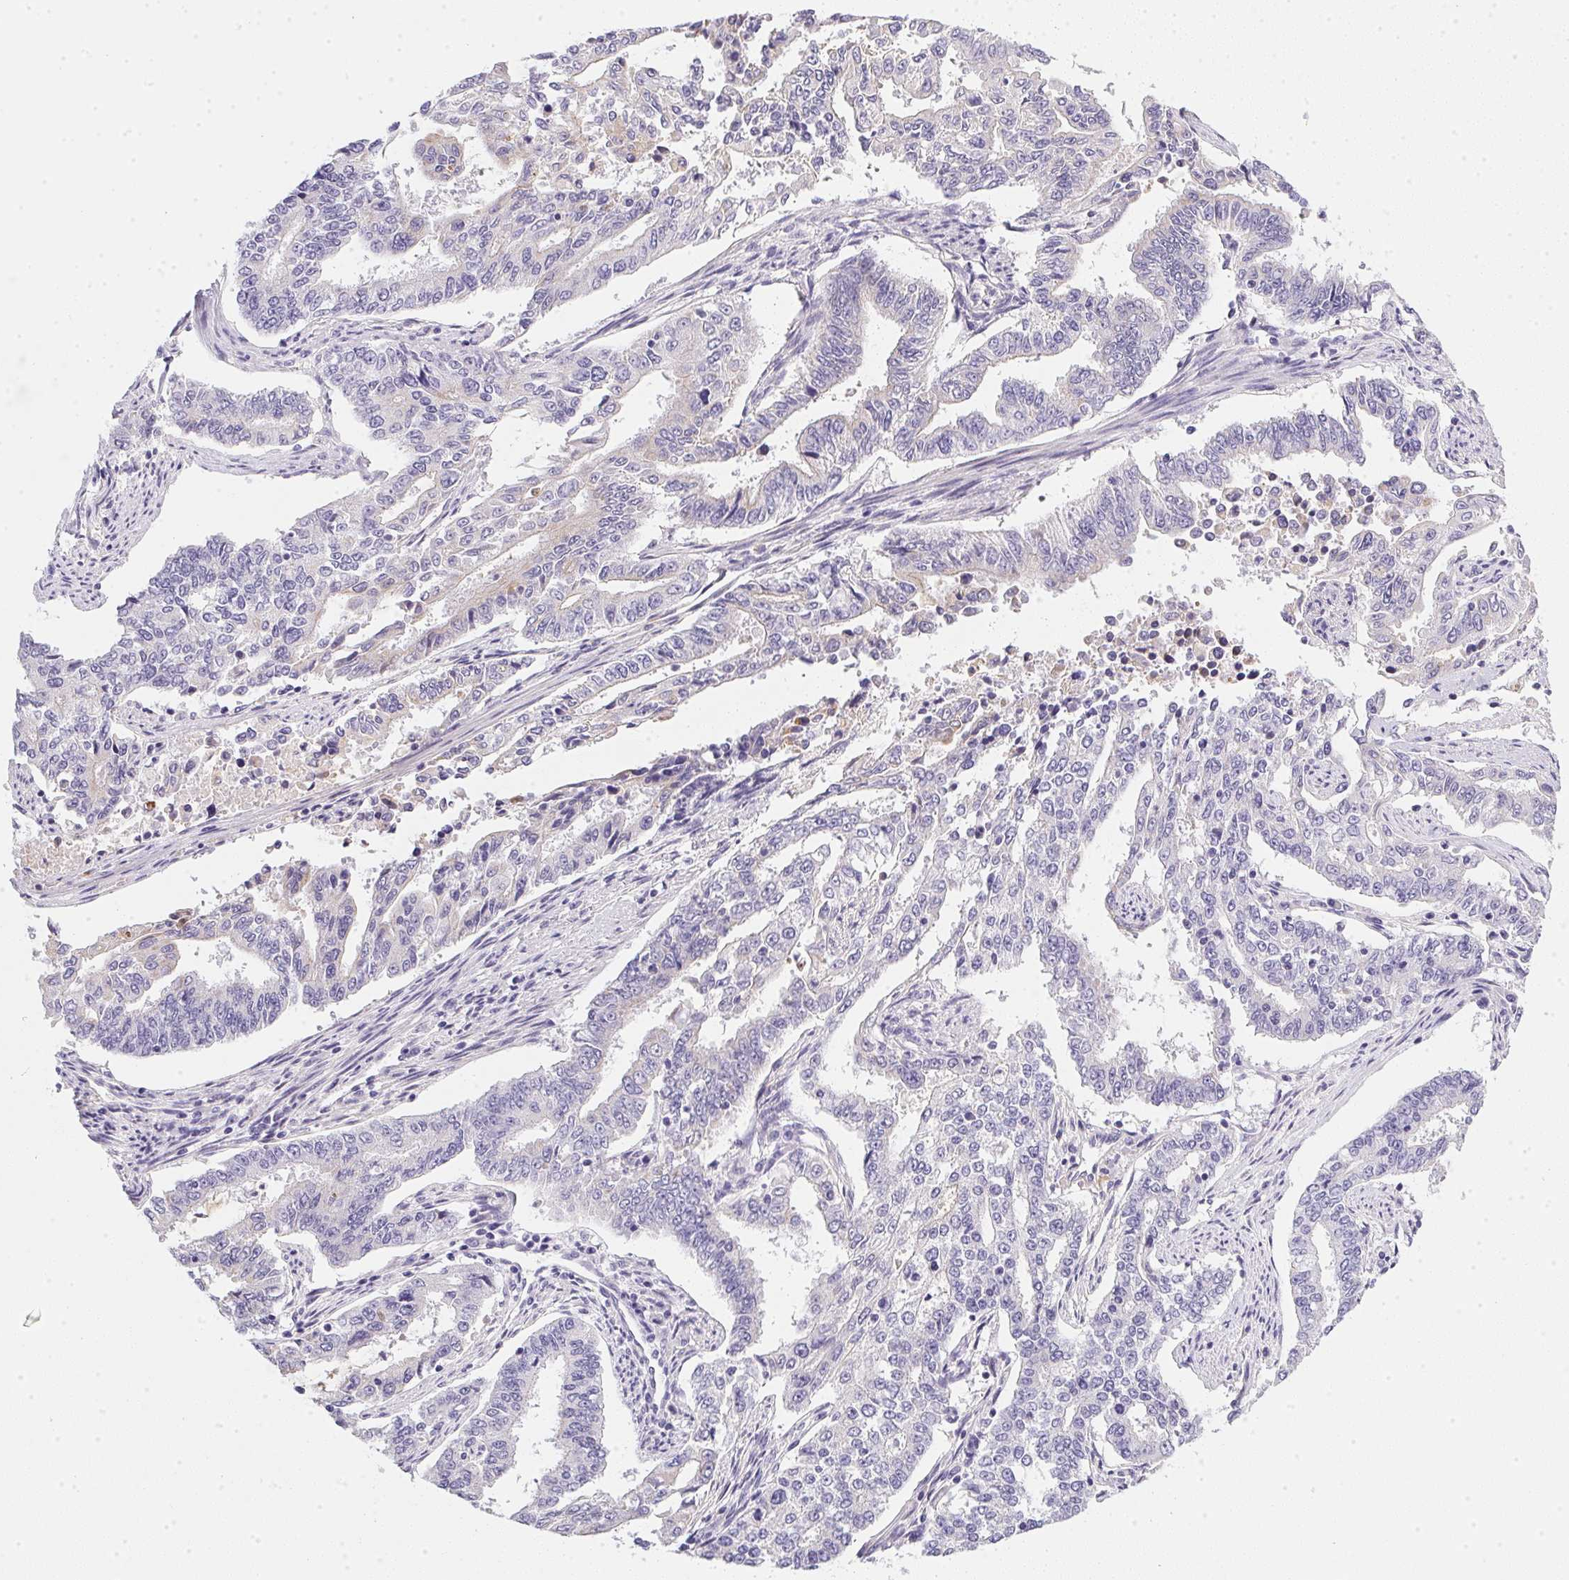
{"staining": {"intensity": "negative", "quantity": "none", "location": "none"}, "tissue": "endometrial cancer", "cell_type": "Tumor cells", "image_type": "cancer", "snomed": [{"axis": "morphology", "description": "Adenocarcinoma, NOS"}, {"axis": "topography", "description": "Uterus"}], "caption": "A photomicrograph of endometrial cancer stained for a protein reveals no brown staining in tumor cells. (DAB (3,3'-diaminobenzidine) immunohistochemistry (IHC), high magnification).", "gene": "SLC17A7", "patient": {"sex": "female", "age": 59}}